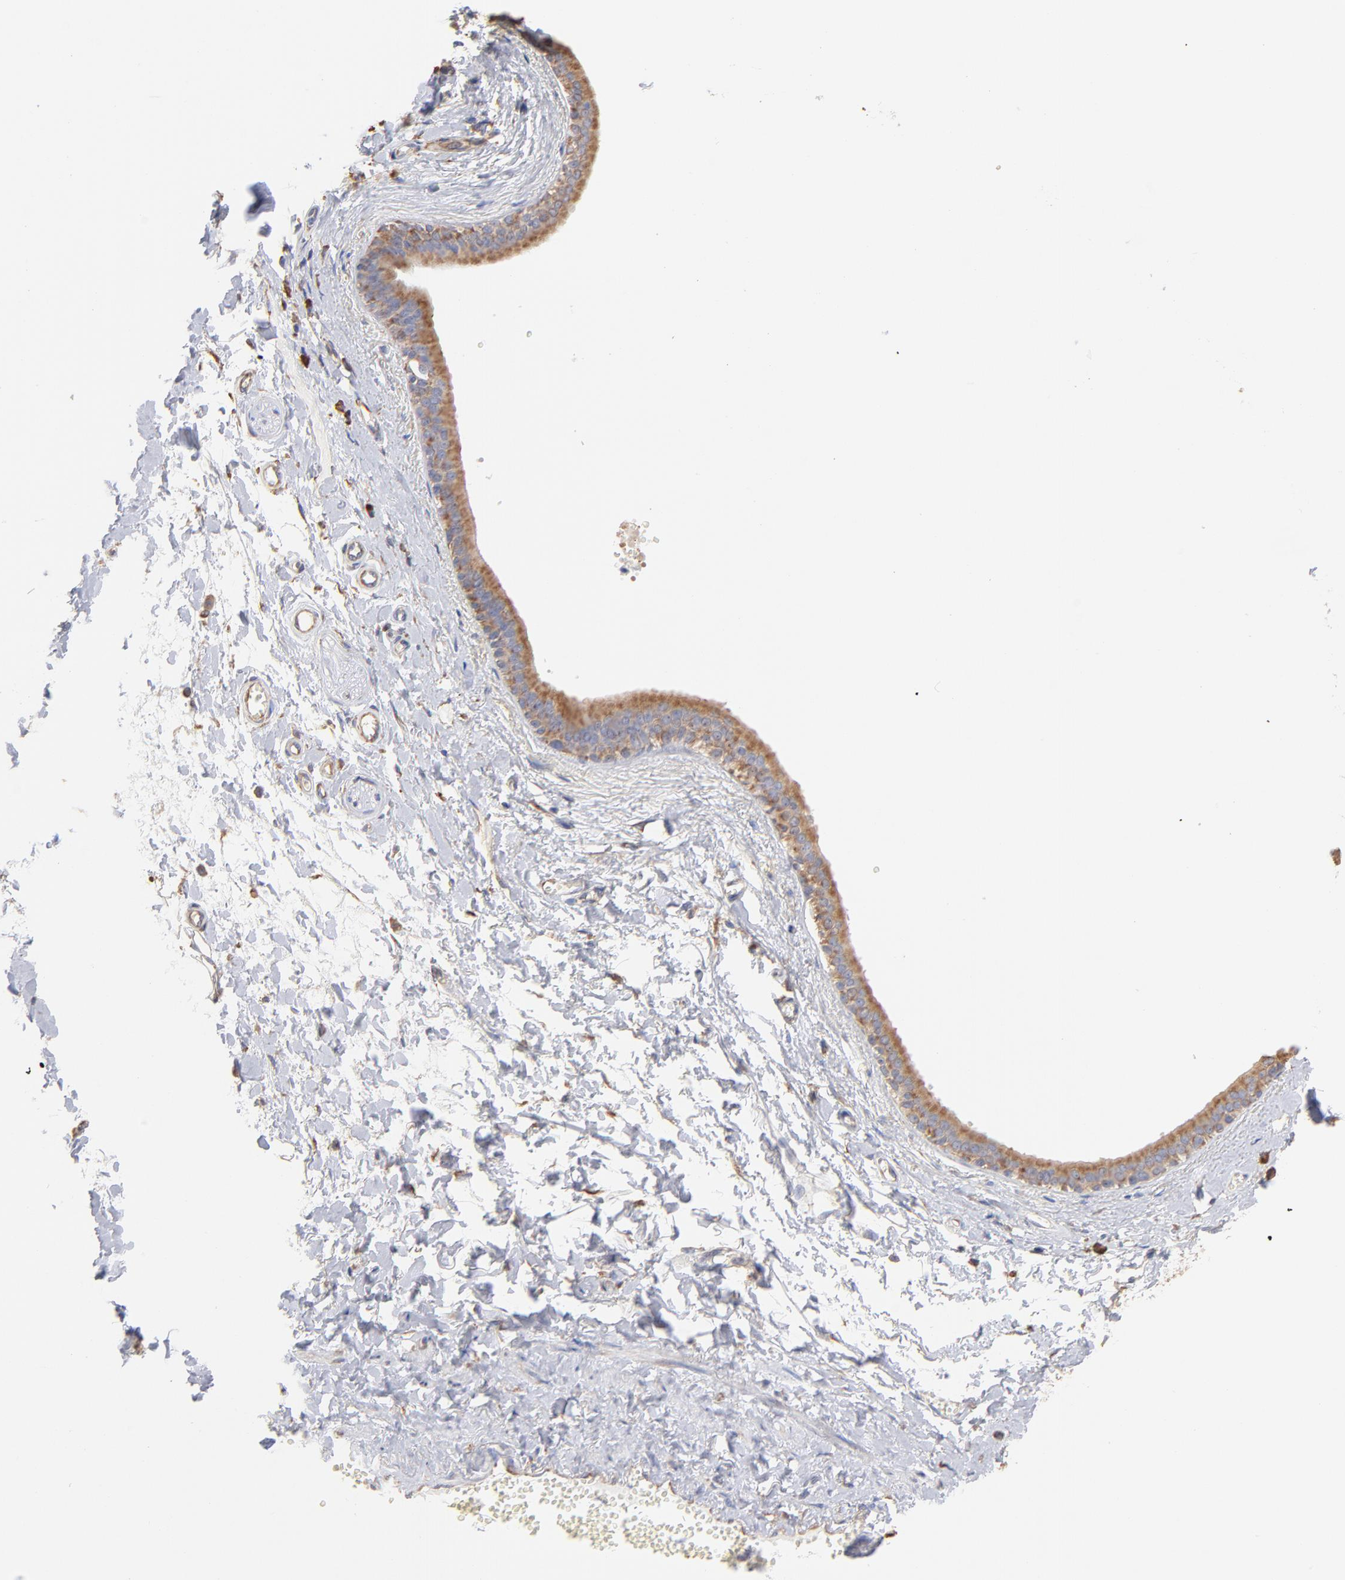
{"staining": {"intensity": "weak", "quantity": "25%-75%", "location": "cytoplasmic/membranous"}, "tissue": "adipose tissue", "cell_type": "Adipocytes", "image_type": "normal", "snomed": [{"axis": "morphology", "description": "Normal tissue, NOS"}, {"axis": "morphology", "description": "Inflammation, NOS"}, {"axis": "topography", "description": "Salivary gland"}, {"axis": "topography", "description": "Peripheral nerve tissue"}], "caption": "An immunohistochemistry (IHC) histopathology image of benign tissue is shown. Protein staining in brown highlights weak cytoplasmic/membranous positivity in adipose tissue within adipocytes.", "gene": "RPL9", "patient": {"sex": "female", "age": 75}}